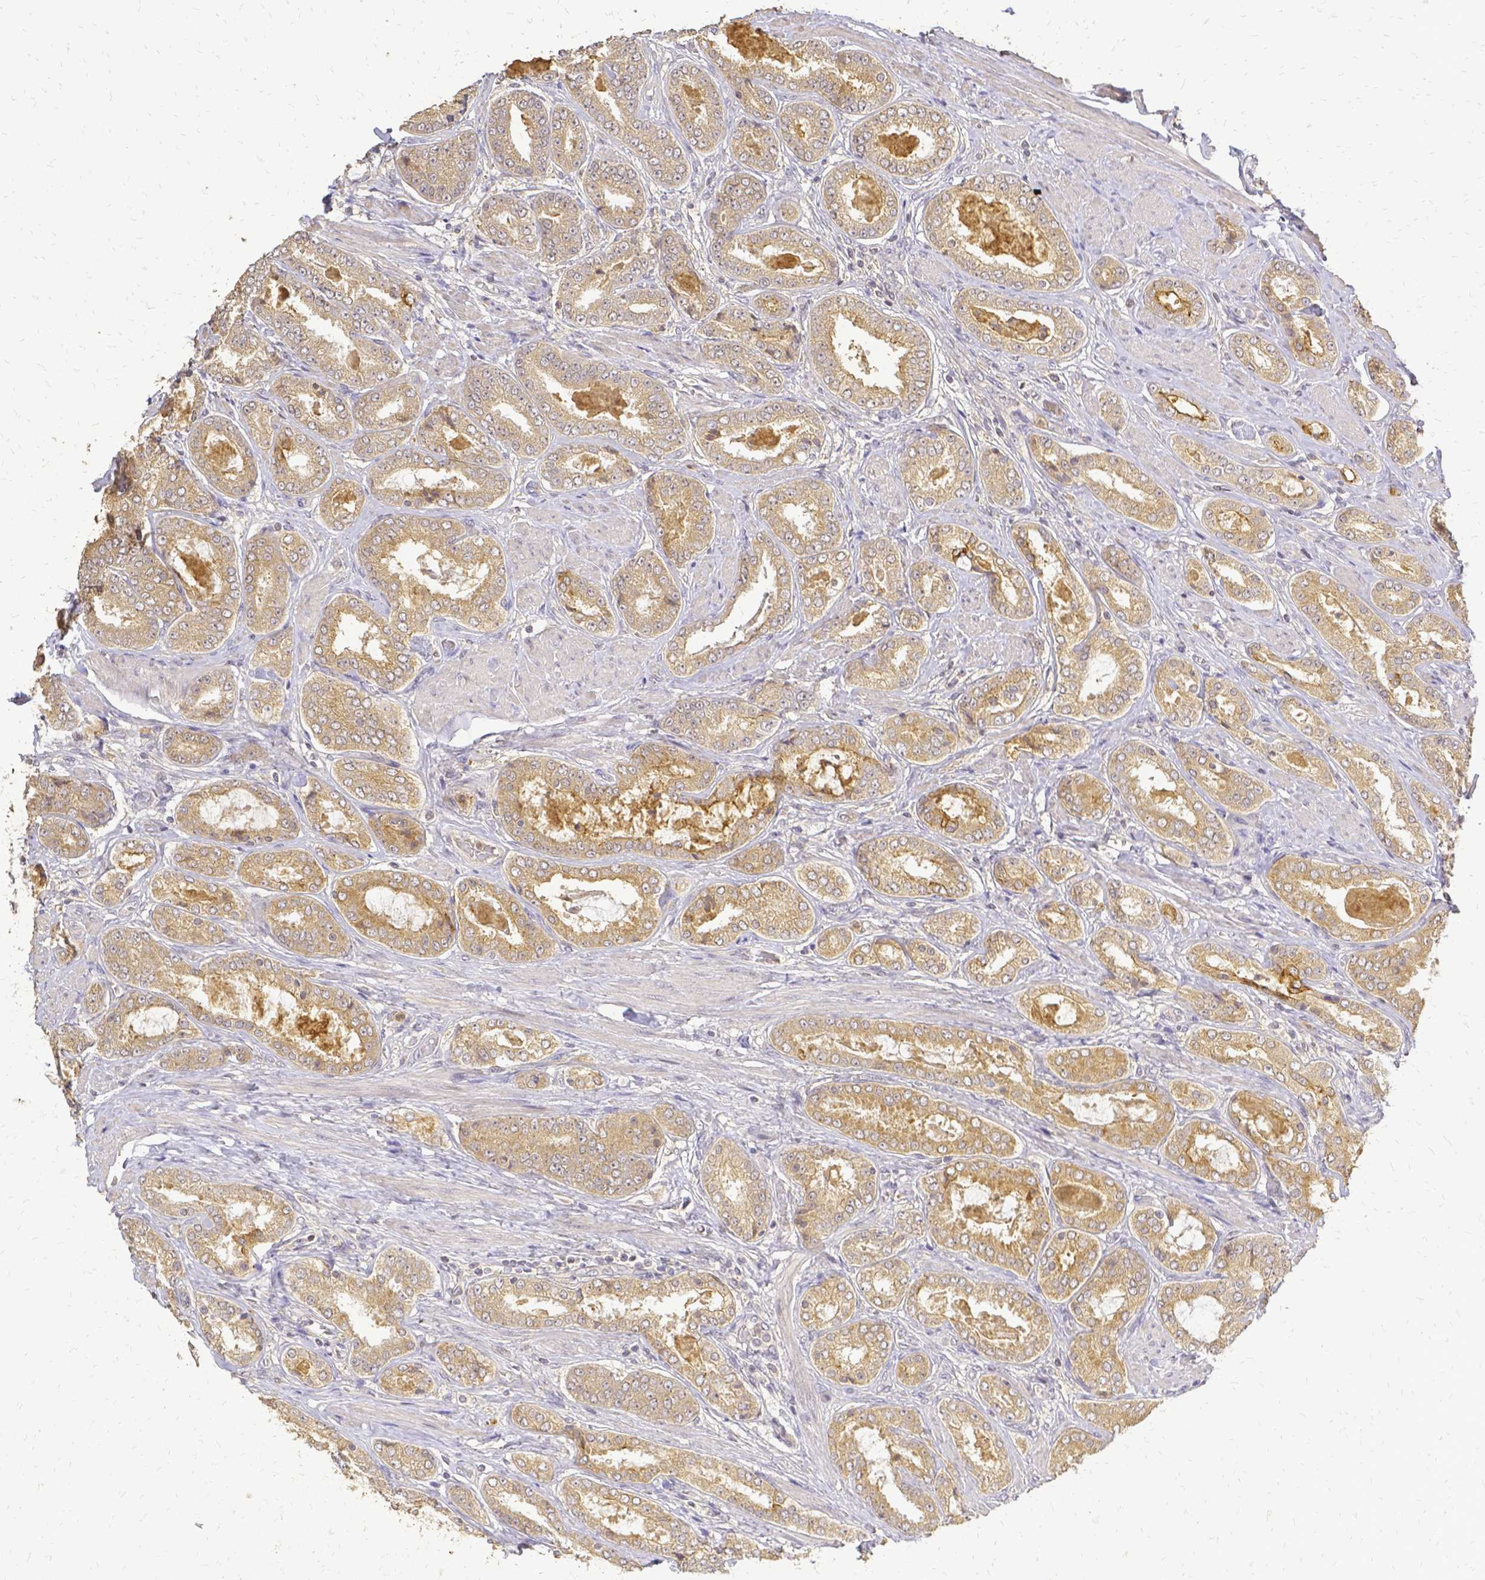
{"staining": {"intensity": "weak", "quantity": ">75%", "location": "cytoplasmic/membranous"}, "tissue": "prostate cancer", "cell_type": "Tumor cells", "image_type": "cancer", "snomed": [{"axis": "morphology", "description": "Adenocarcinoma, High grade"}, {"axis": "topography", "description": "Prostate"}], "caption": "Prostate cancer stained with immunohistochemistry (IHC) reveals weak cytoplasmic/membranous staining in about >75% of tumor cells. The protein of interest is shown in brown color, while the nuclei are stained blue.", "gene": "CIB1", "patient": {"sex": "male", "age": 63}}